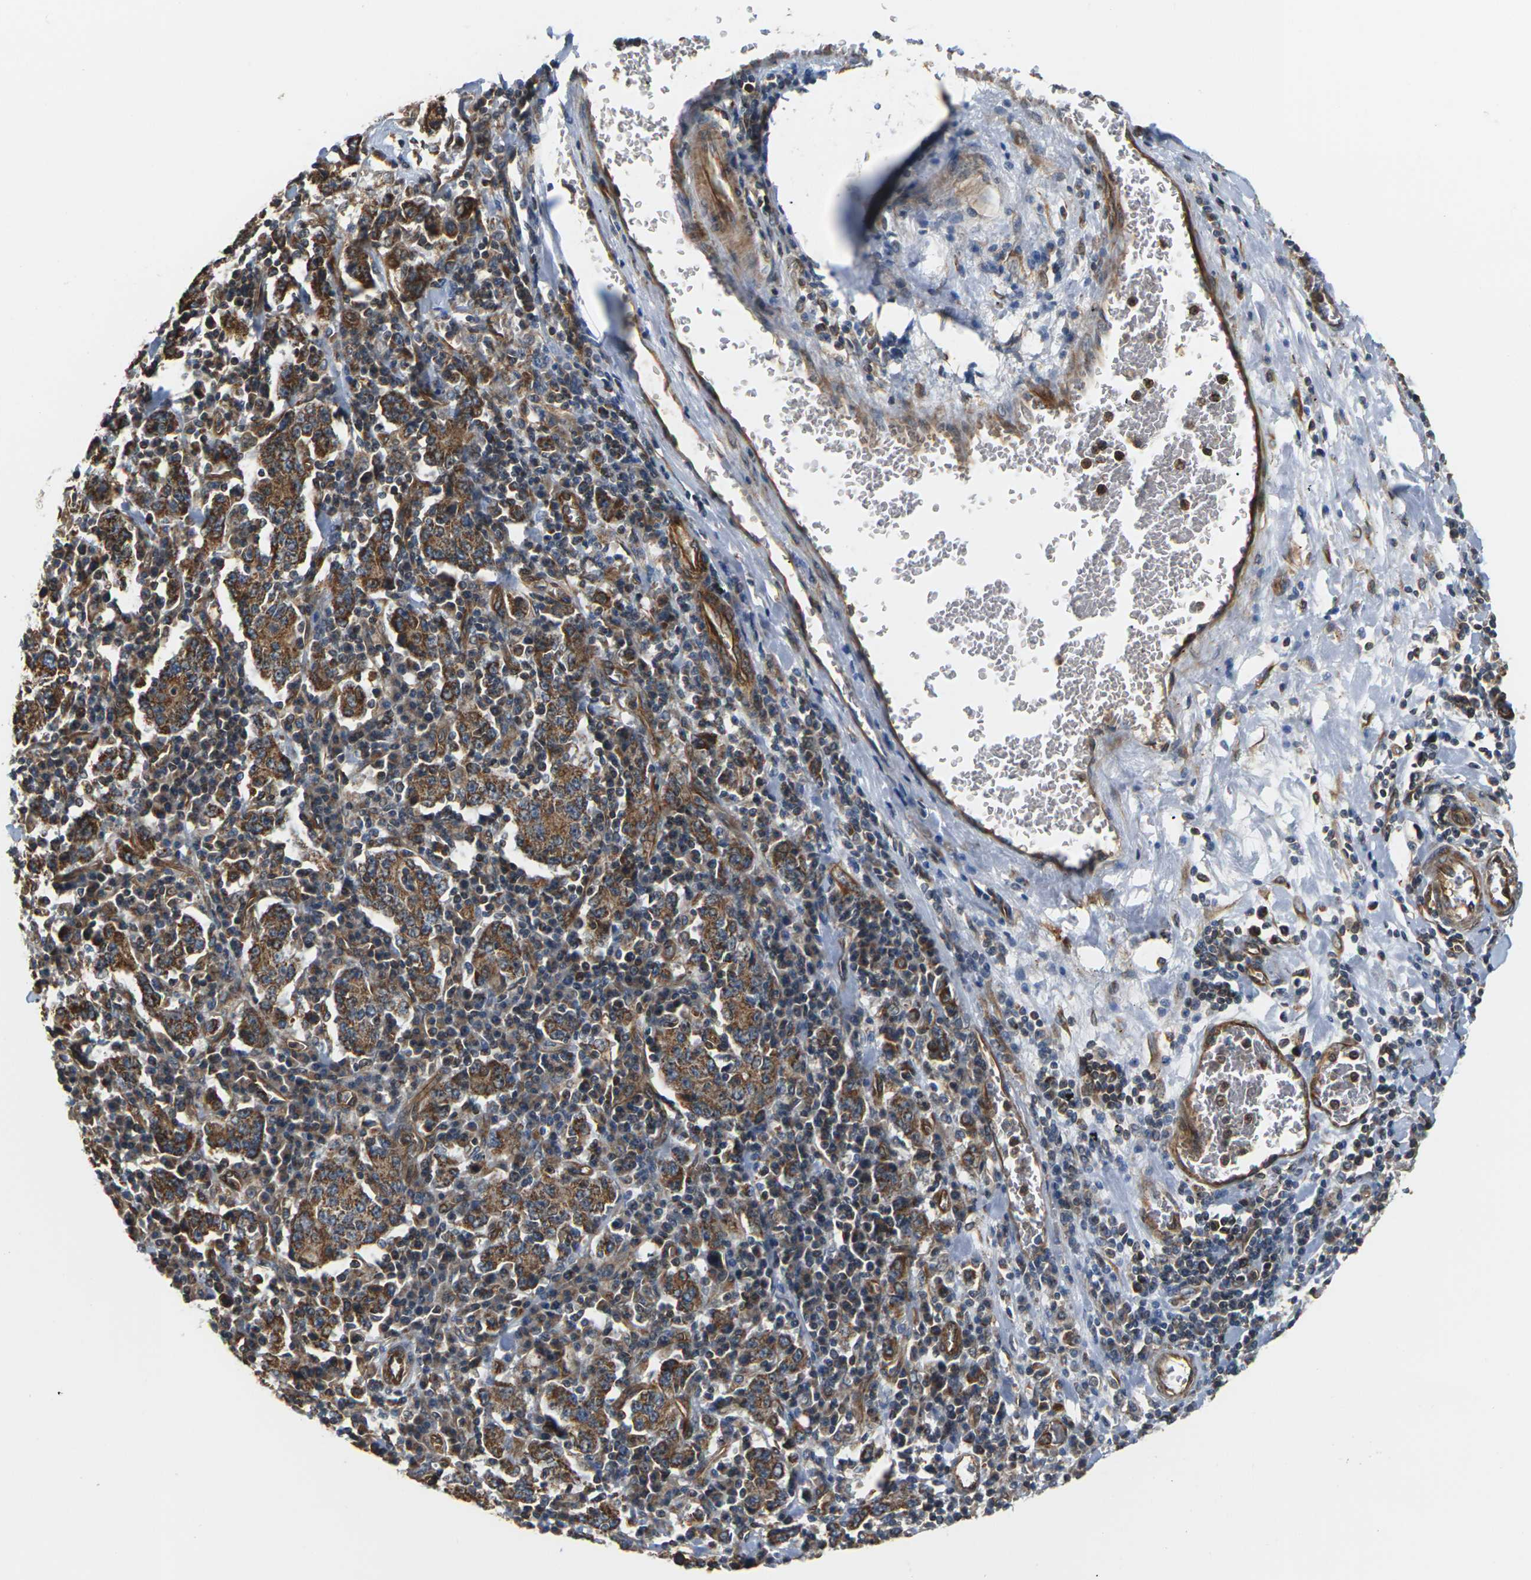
{"staining": {"intensity": "moderate", "quantity": ">75%", "location": "cytoplasmic/membranous"}, "tissue": "stomach cancer", "cell_type": "Tumor cells", "image_type": "cancer", "snomed": [{"axis": "morphology", "description": "Normal tissue, NOS"}, {"axis": "morphology", "description": "Adenocarcinoma, NOS"}, {"axis": "topography", "description": "Stomach, upper"}, {"axis": "topography", "description": "Stomach"}], "caption": "This micrograph shows adenocarcinoma (stomach) stained with IHC to label a protein in brown. The cytoplasmic/membranous of tumor cells show moderate positivity for the protein. Nuclei are counter-stained blue.", "gene": "PCDHB4", "patient": {"sex": "male", "age": 59}}